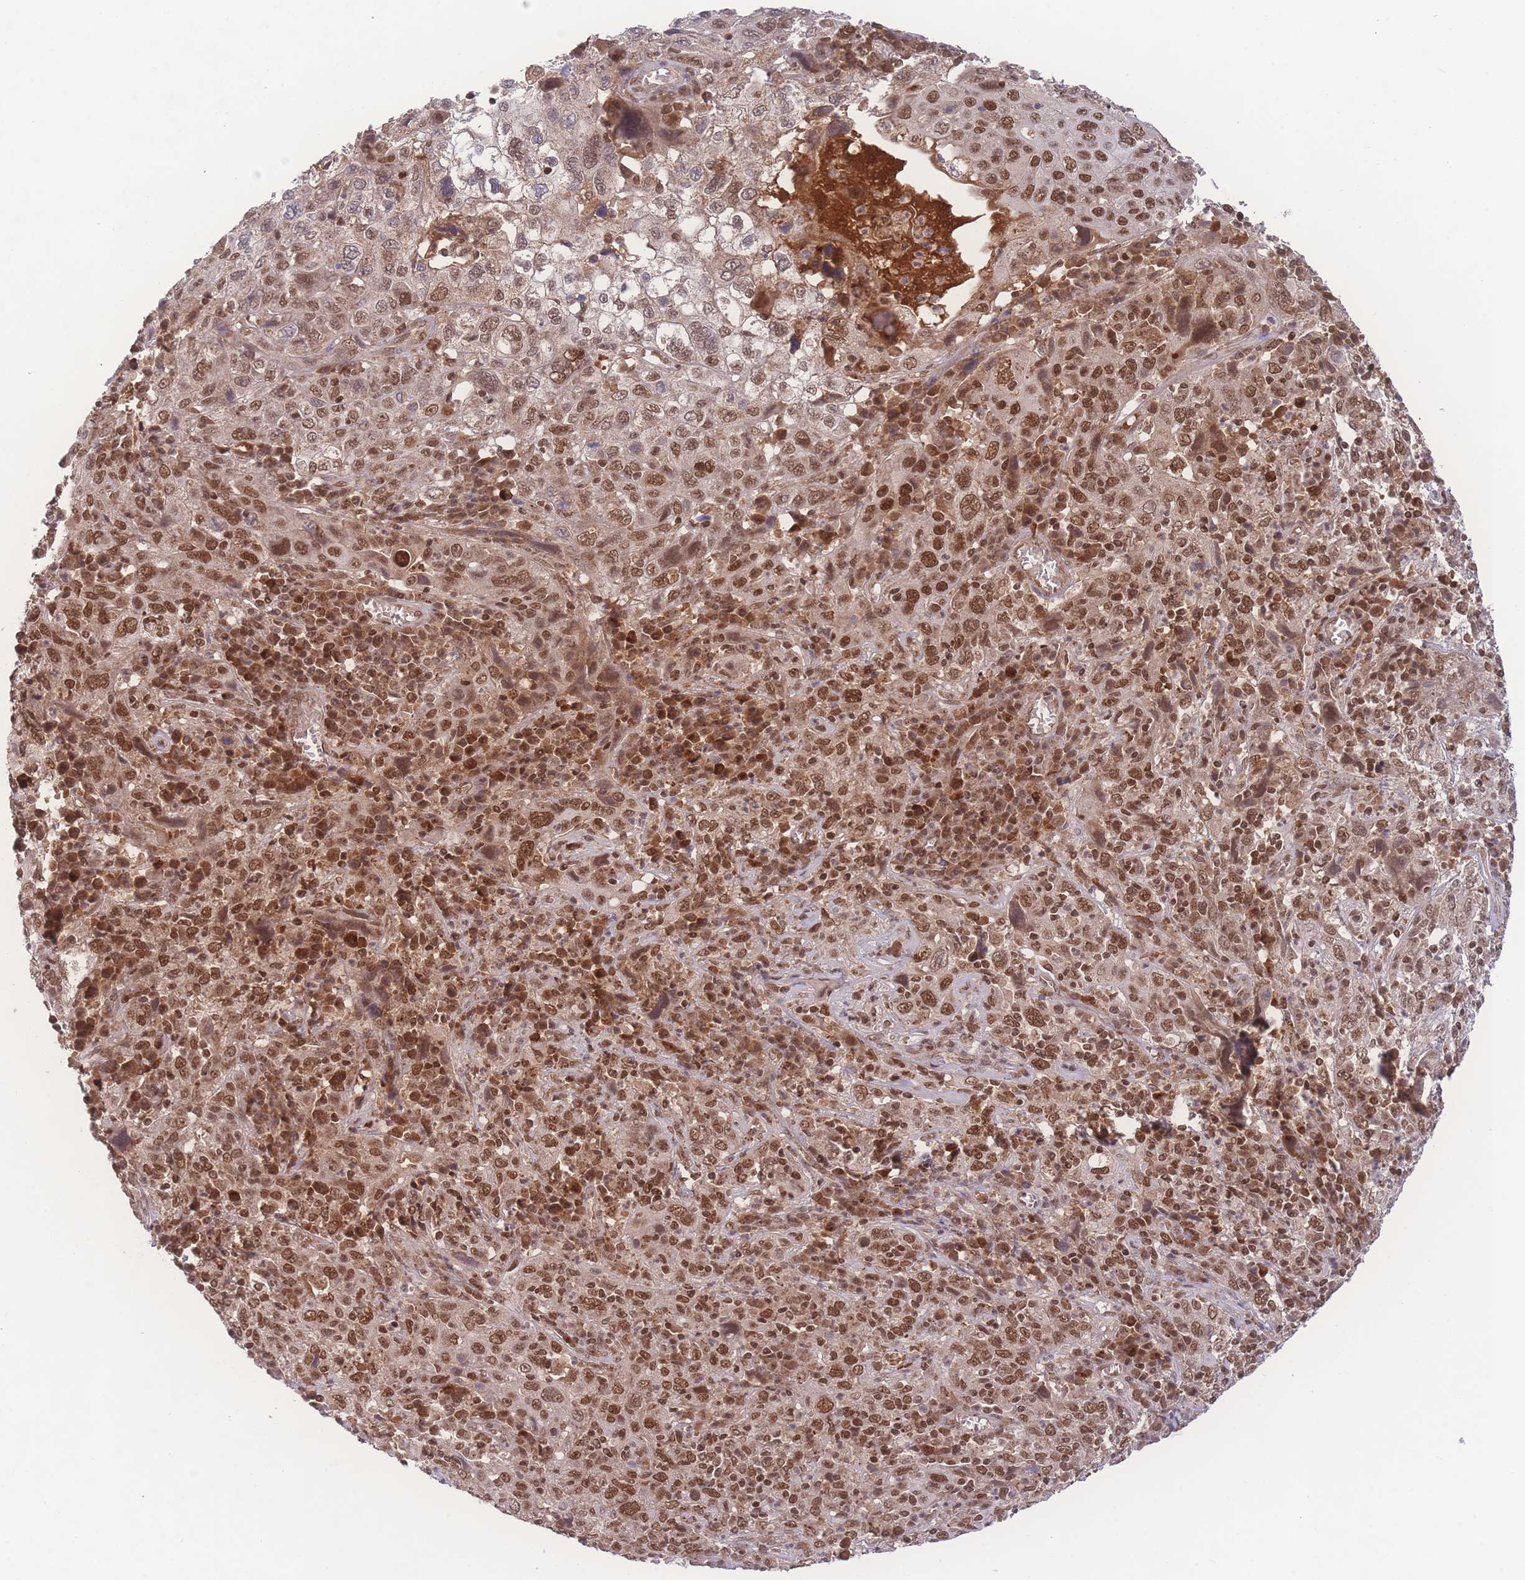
{"staining": {"intensity": "moderate", "quantity": ">75%", "location": "nuclear"}, "tissue": "cervical cancer", "cell_type": "Tumor cells", "image_type": "cancer", "snomed": [{"axis": "morphology", "description": "Squamous cell carcinoma, NOS"}, {"axis": "topography", "description": "Cervix"}], "caption": "A high-resolution image shows immunohistochemistry (IHC) staining of cervical cancer (squamous cell carcinoma), which reveals moderate nuclear staining in about >75% of tumor cells. The staining is performed using DAB (3,3'-diaminobenzidine) brown chromogen to label protein expression. The nuclei are counter-stained blue using hematoxylin.", "gene": "RAVER1", "patient": {"sex": "female", "age": 46}}